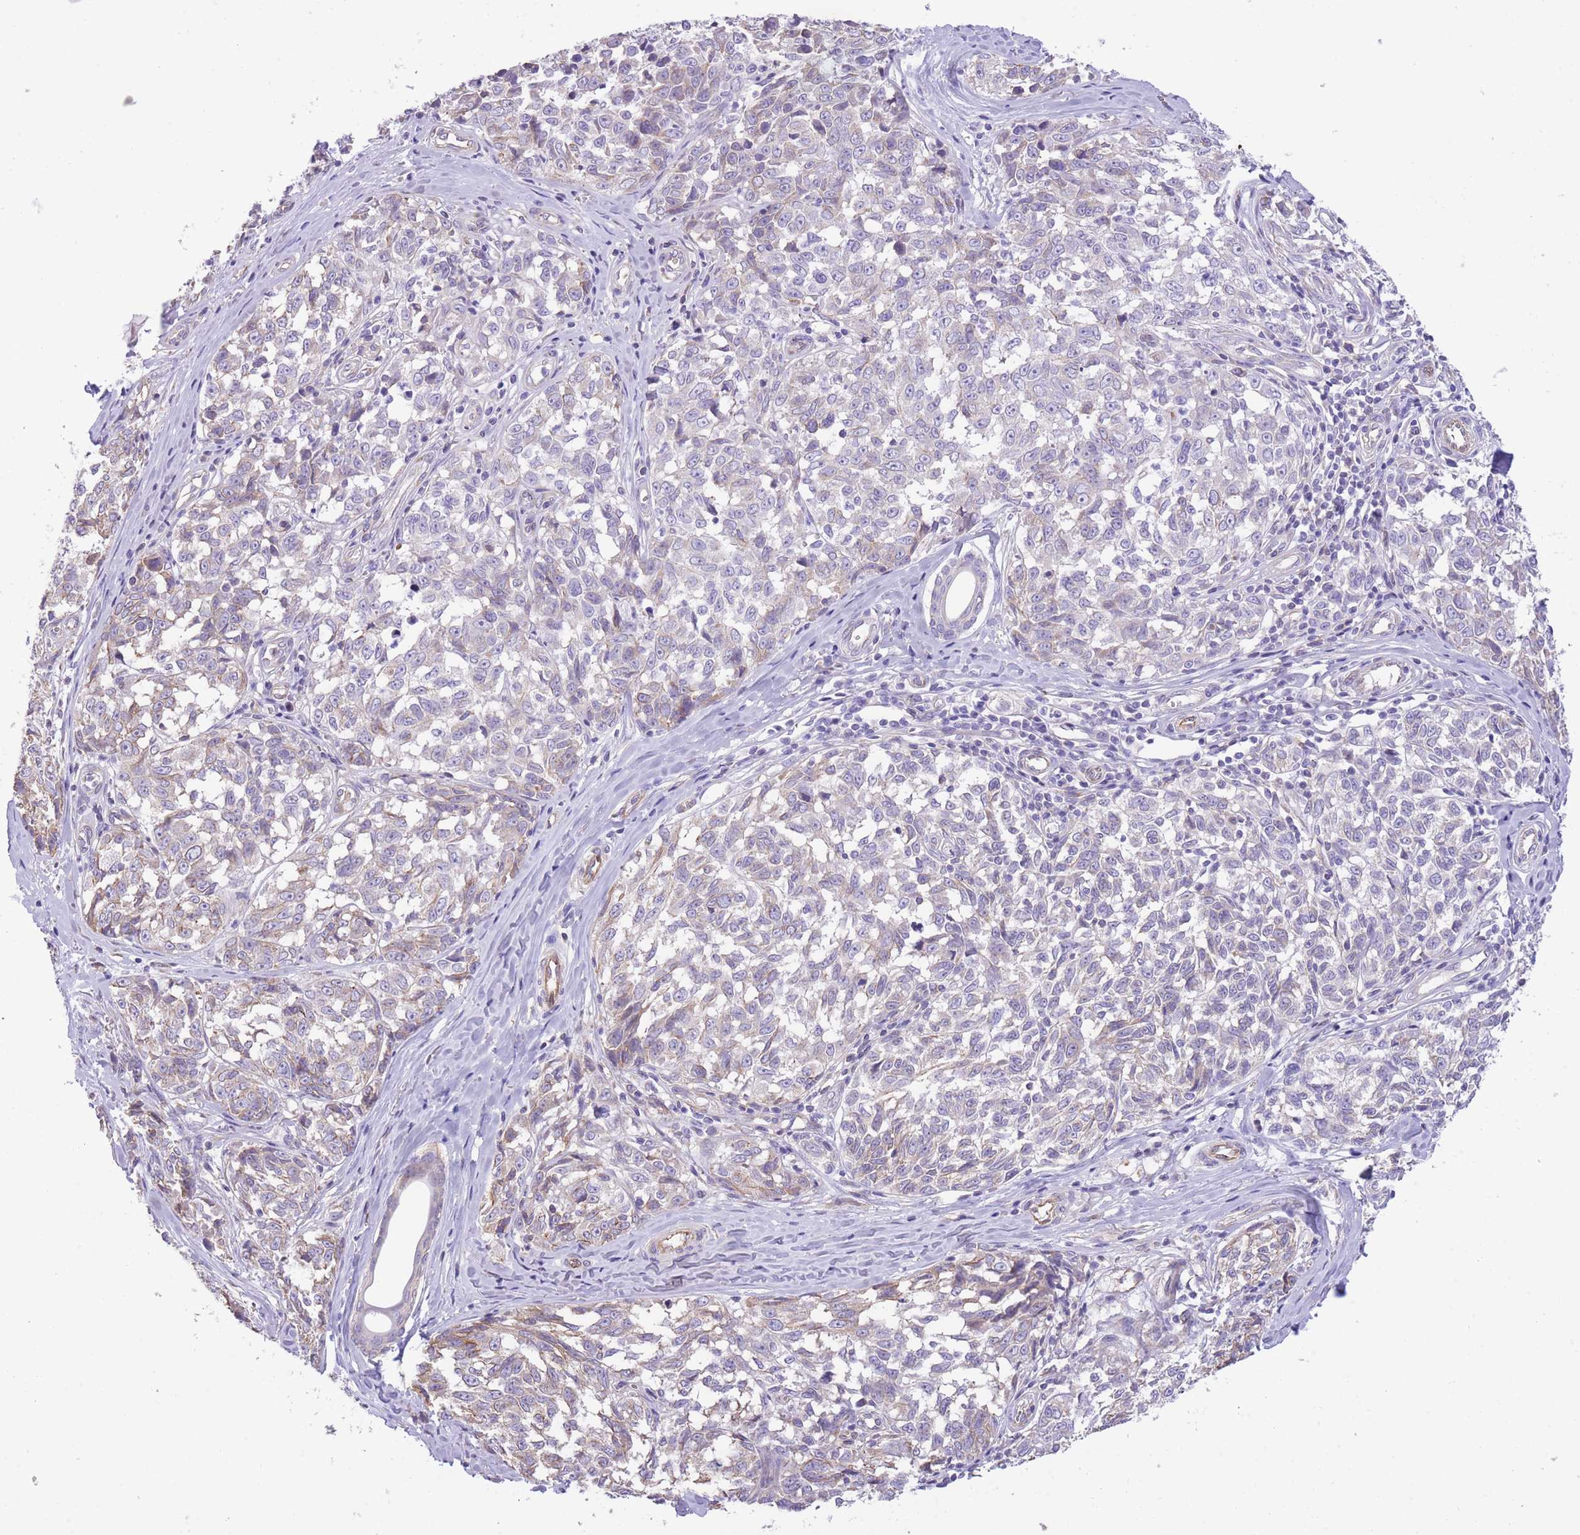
{"staining": {"intensity": "weak", "quantity": "<25%", "location": "cytoplasmic/membranous"}, "tissue": "melanoma", "cell_type": "Tumor cells", "image_type": "cancer", "snomed": [{"axis": "morphology", "description": "Normal tissue, NOS"}, {"axis": "morphology", "description": "Malignant melanoma, NOS"}, {"axis": "topography", "description": "Skin"}], "caption": "Immunohistochemical staining of human melanoma reveals no significant expression in tumor cells. (DAB (3,3'-diaminobenzidine) immunohistochemistry (IHC), high magnification).", "gene": "RHOU", "patient": {"sex": "female", "age": 64}}